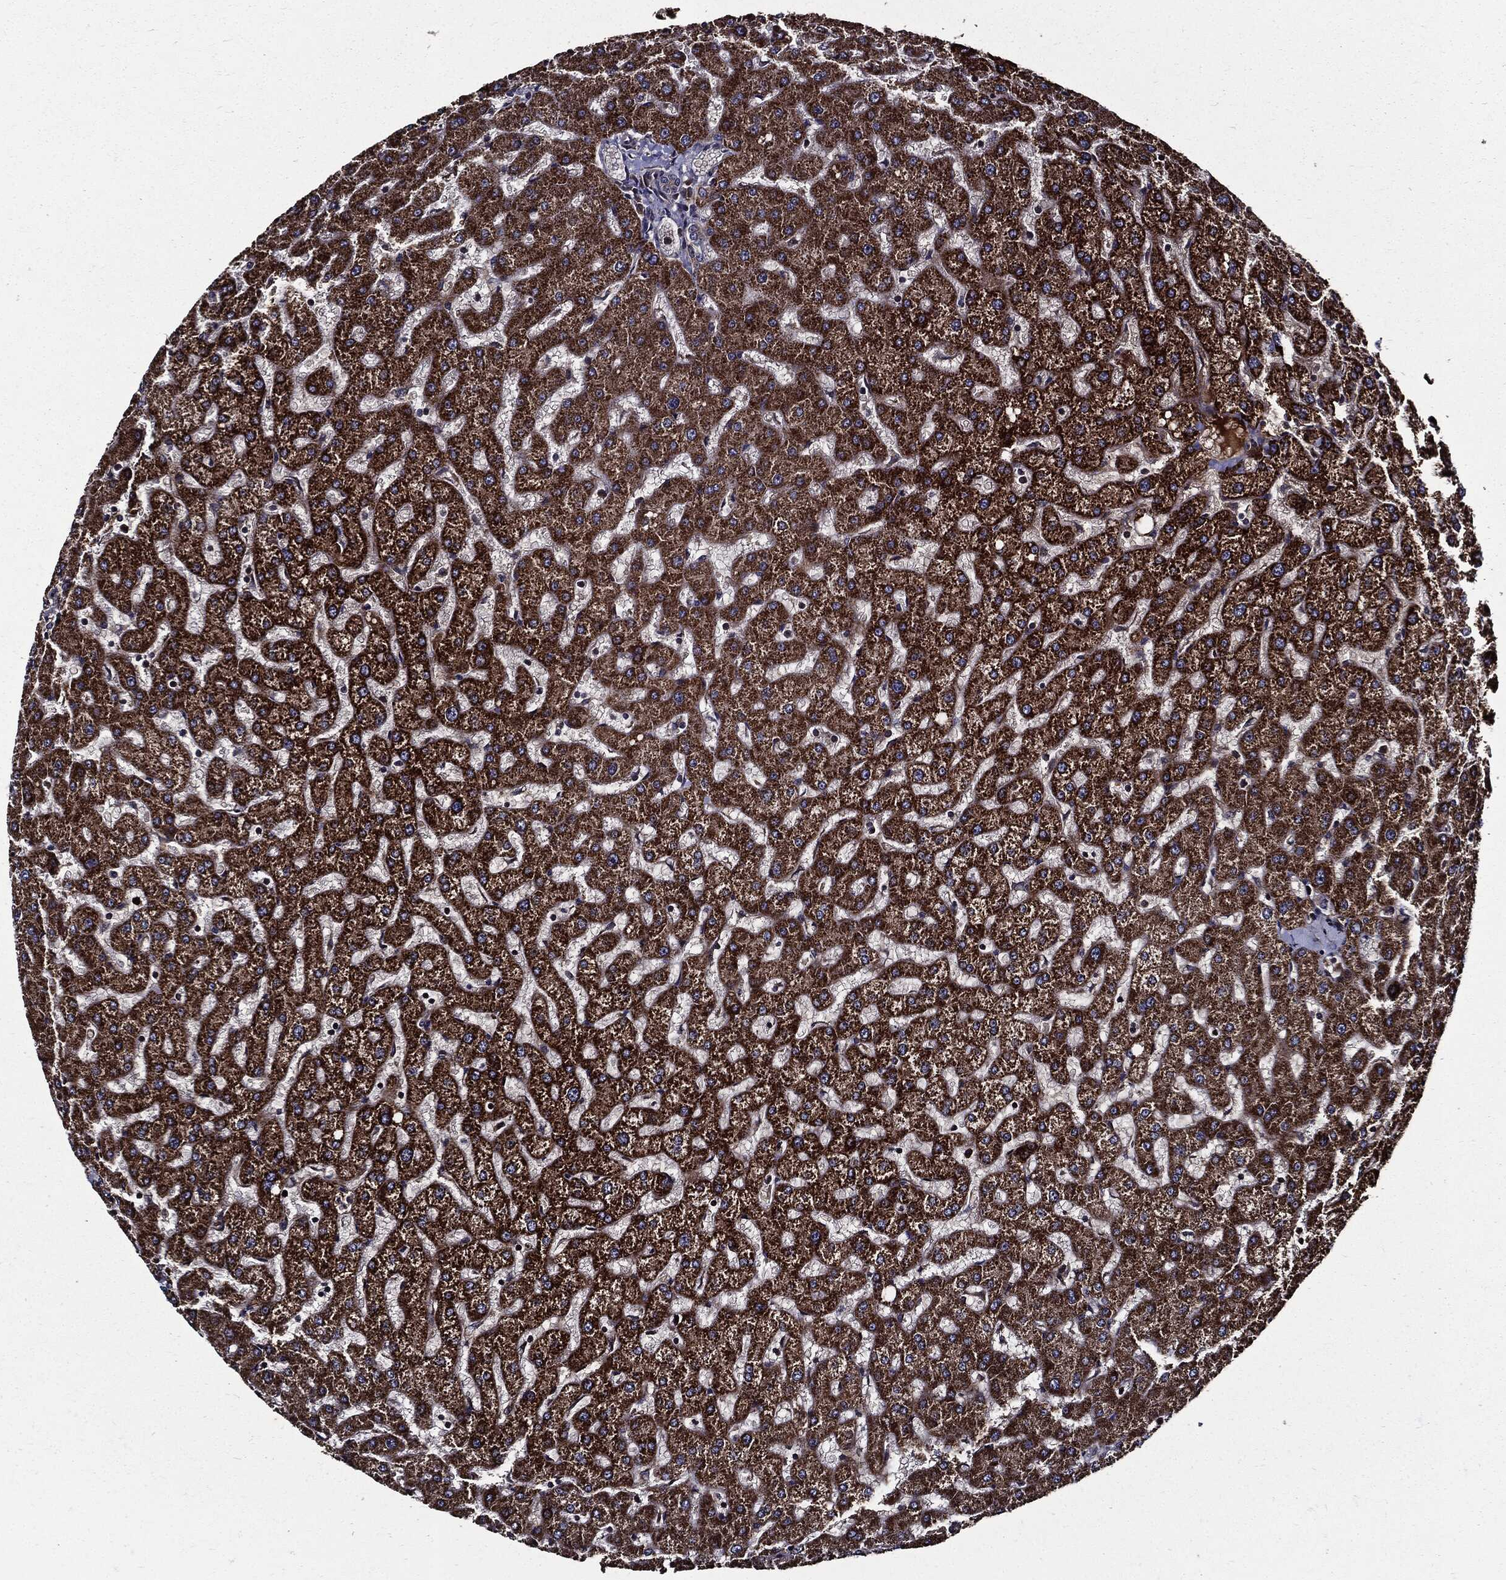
{"staining": {"intensity": "negative", "quantity": "none", "location": "none"}, "tissue": "liver", "cell_type": "Cholangiocytes", "image_type": "normal", "snomed": [{"axis": "morphology", "description": "Normal tissue, NOS"}, {"axis": "topography", "description": "Liver"}], "caption": "IHC histopathology image of unremarkable liver: liver stained with DAB displays no significant protein positivity in cholangiocytes. (Brightfield microscopy of DAB (3,3'-diaminobenzidine) IHC at high magnification).", "gene": "HTT", "patient": {"sex": "female", "age": 50}}